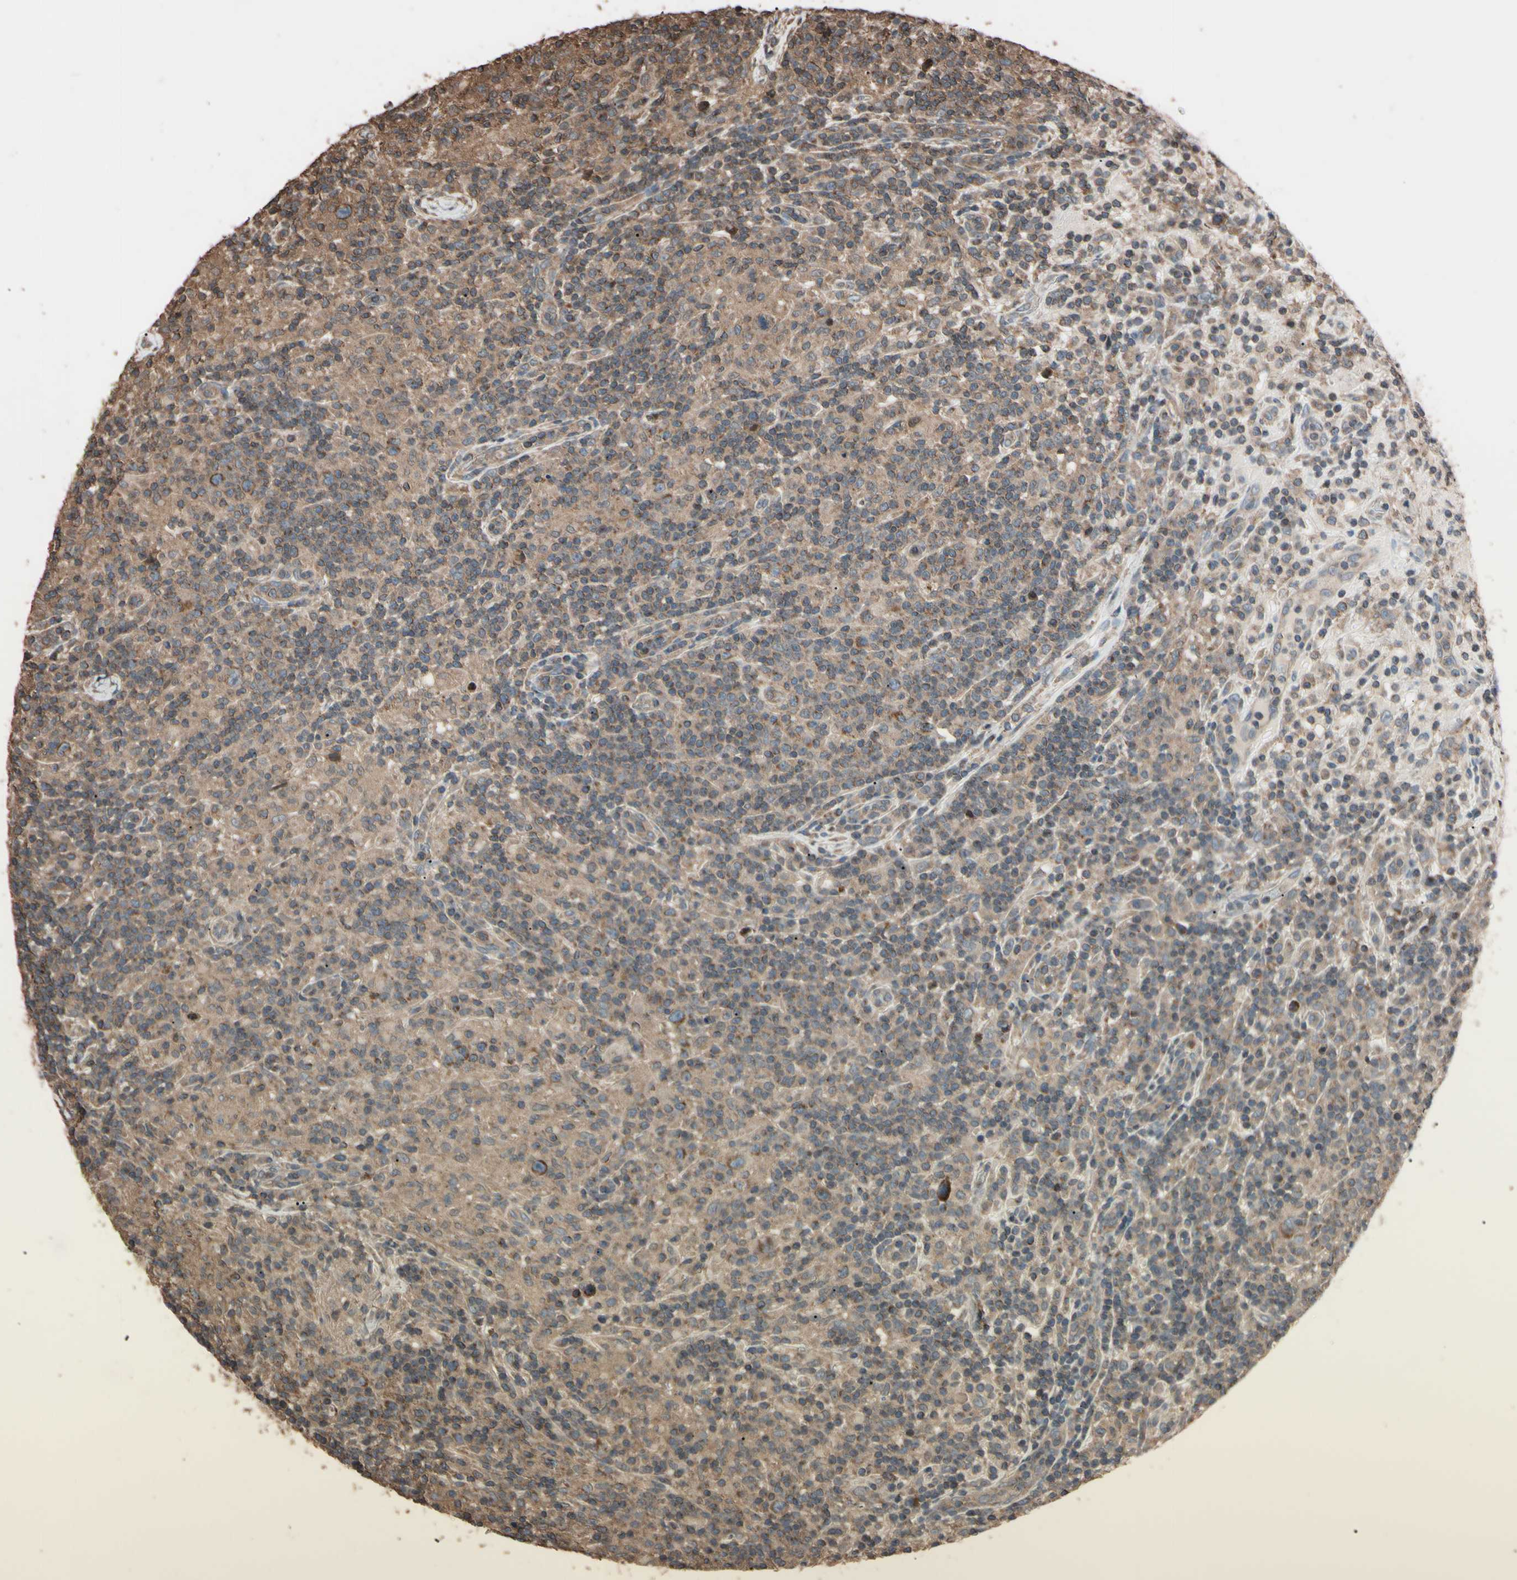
{"staining": {"intensity": "moderate", "quantity": ">75%", "location": "cytoplasmic/membranous"}, "tissue": "lymphoma", "cell_type": "Tumor cells", "image_type": "cancer", "snomed": [{"axis": "morphology", "description": "Hodgkin's disease, NOS"}, {"axis": "topography", "description": "Lymph node"}], "caption": "Protein staining demonstrates moderate cytoplasmic/membranous staining in about >75% of tumor cells in lymphoma.", "gene": "TNFRSF1A", "patient": {"sex": "male", "age": 70}}